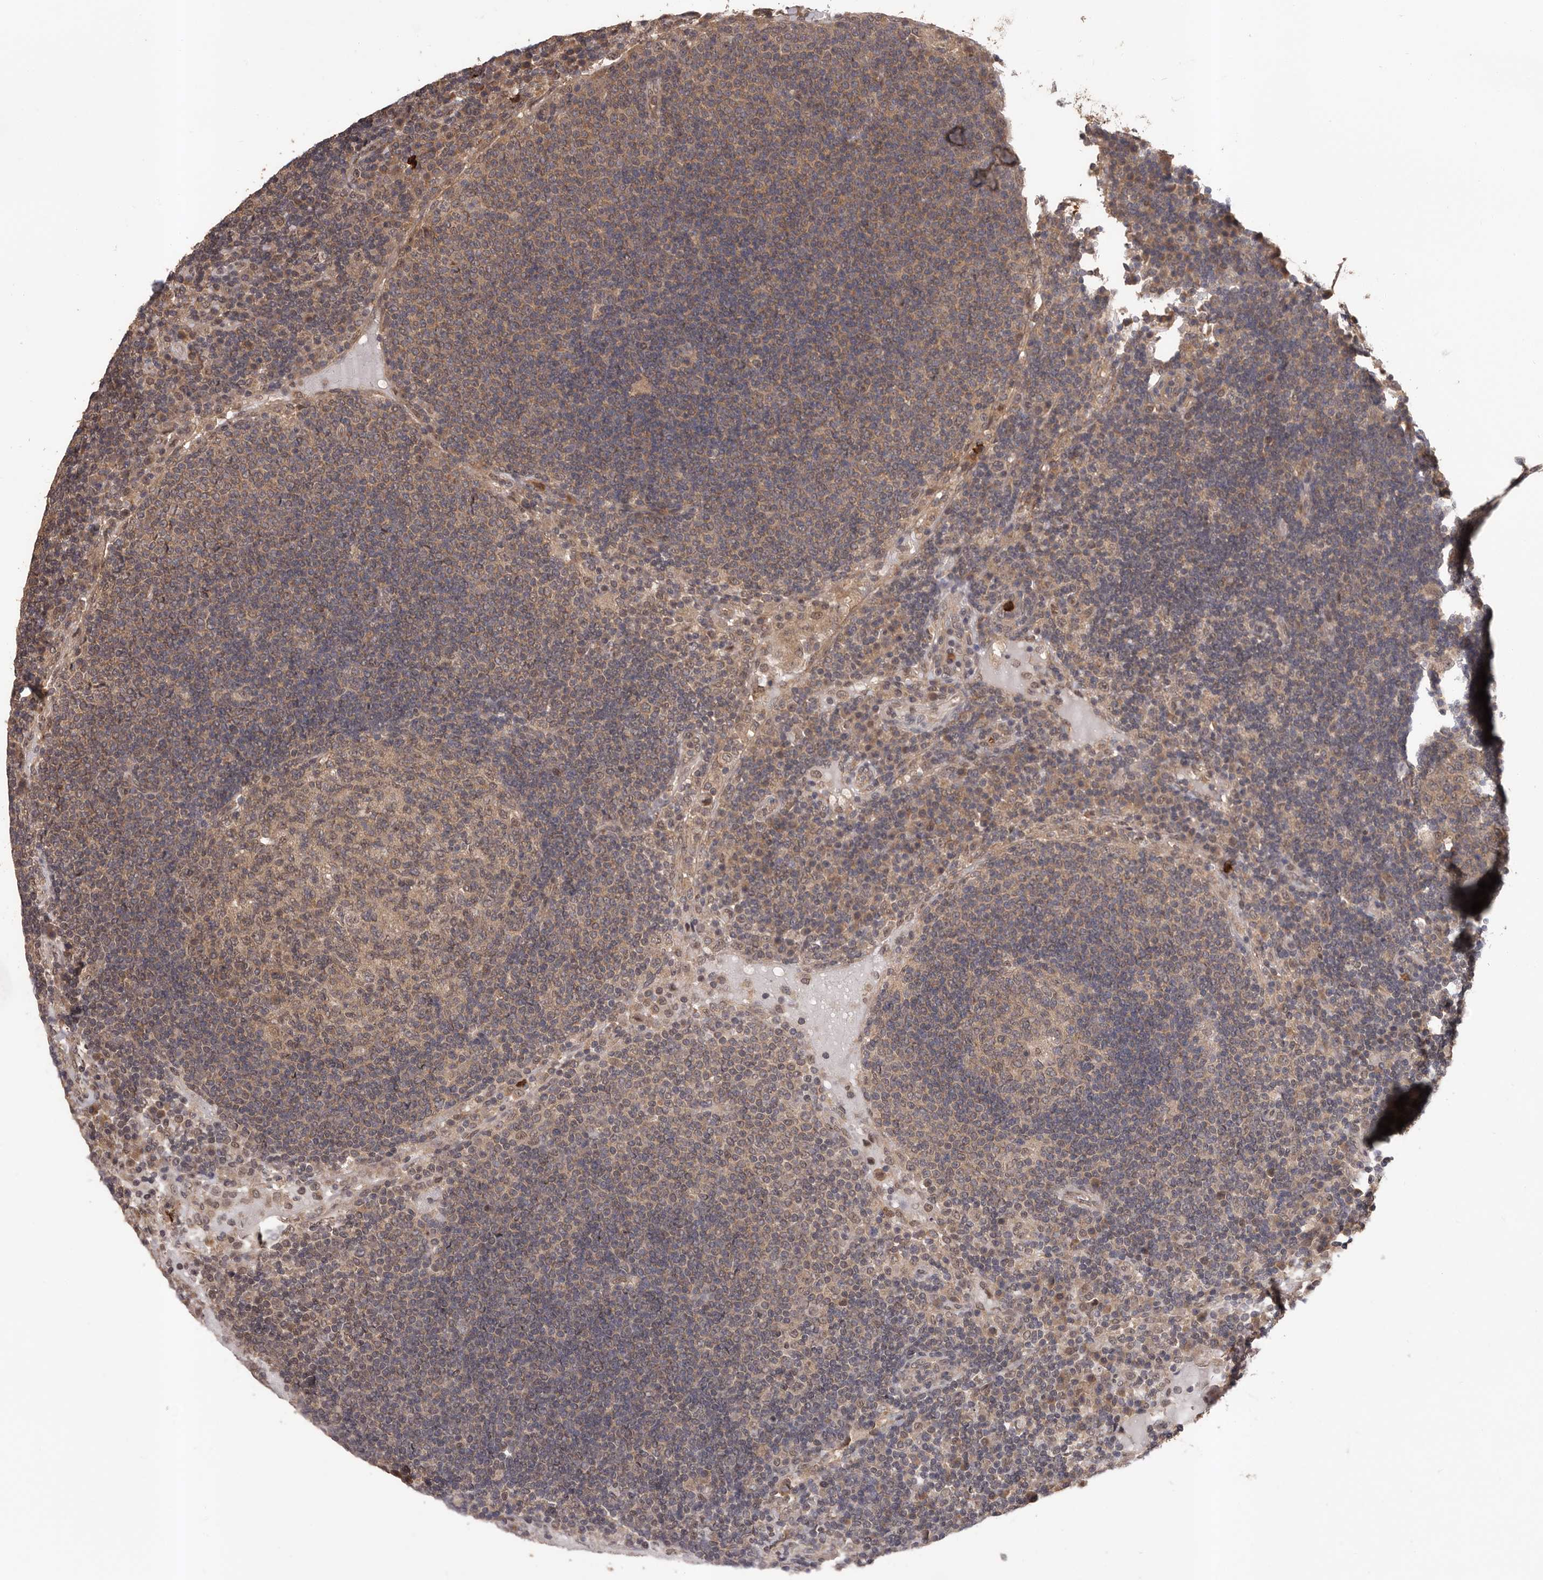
{"staining": {"intensity": "weak", "quantity": ">75%", "location": "cytoplasmic/membranous"}, "tissue": "lymph node", "cell_type": "Germinal center cells", "image_type": "normal", "snomed": [{"axis": "morphology", "description": "Normal tissue, NOS"}, {"axis": "topography", "description": "Lymph node"}], "caption": "DAB immunohistochemical staining of normal human lymph node displays weak cytoplasmic/membranous protein expression in approximately >75% of germinal center cells. (Brightfield microscopy of DAB IHC at high magnification).", "gene": "VPS37A", "patient": {"sex": "female", "age": 53}}